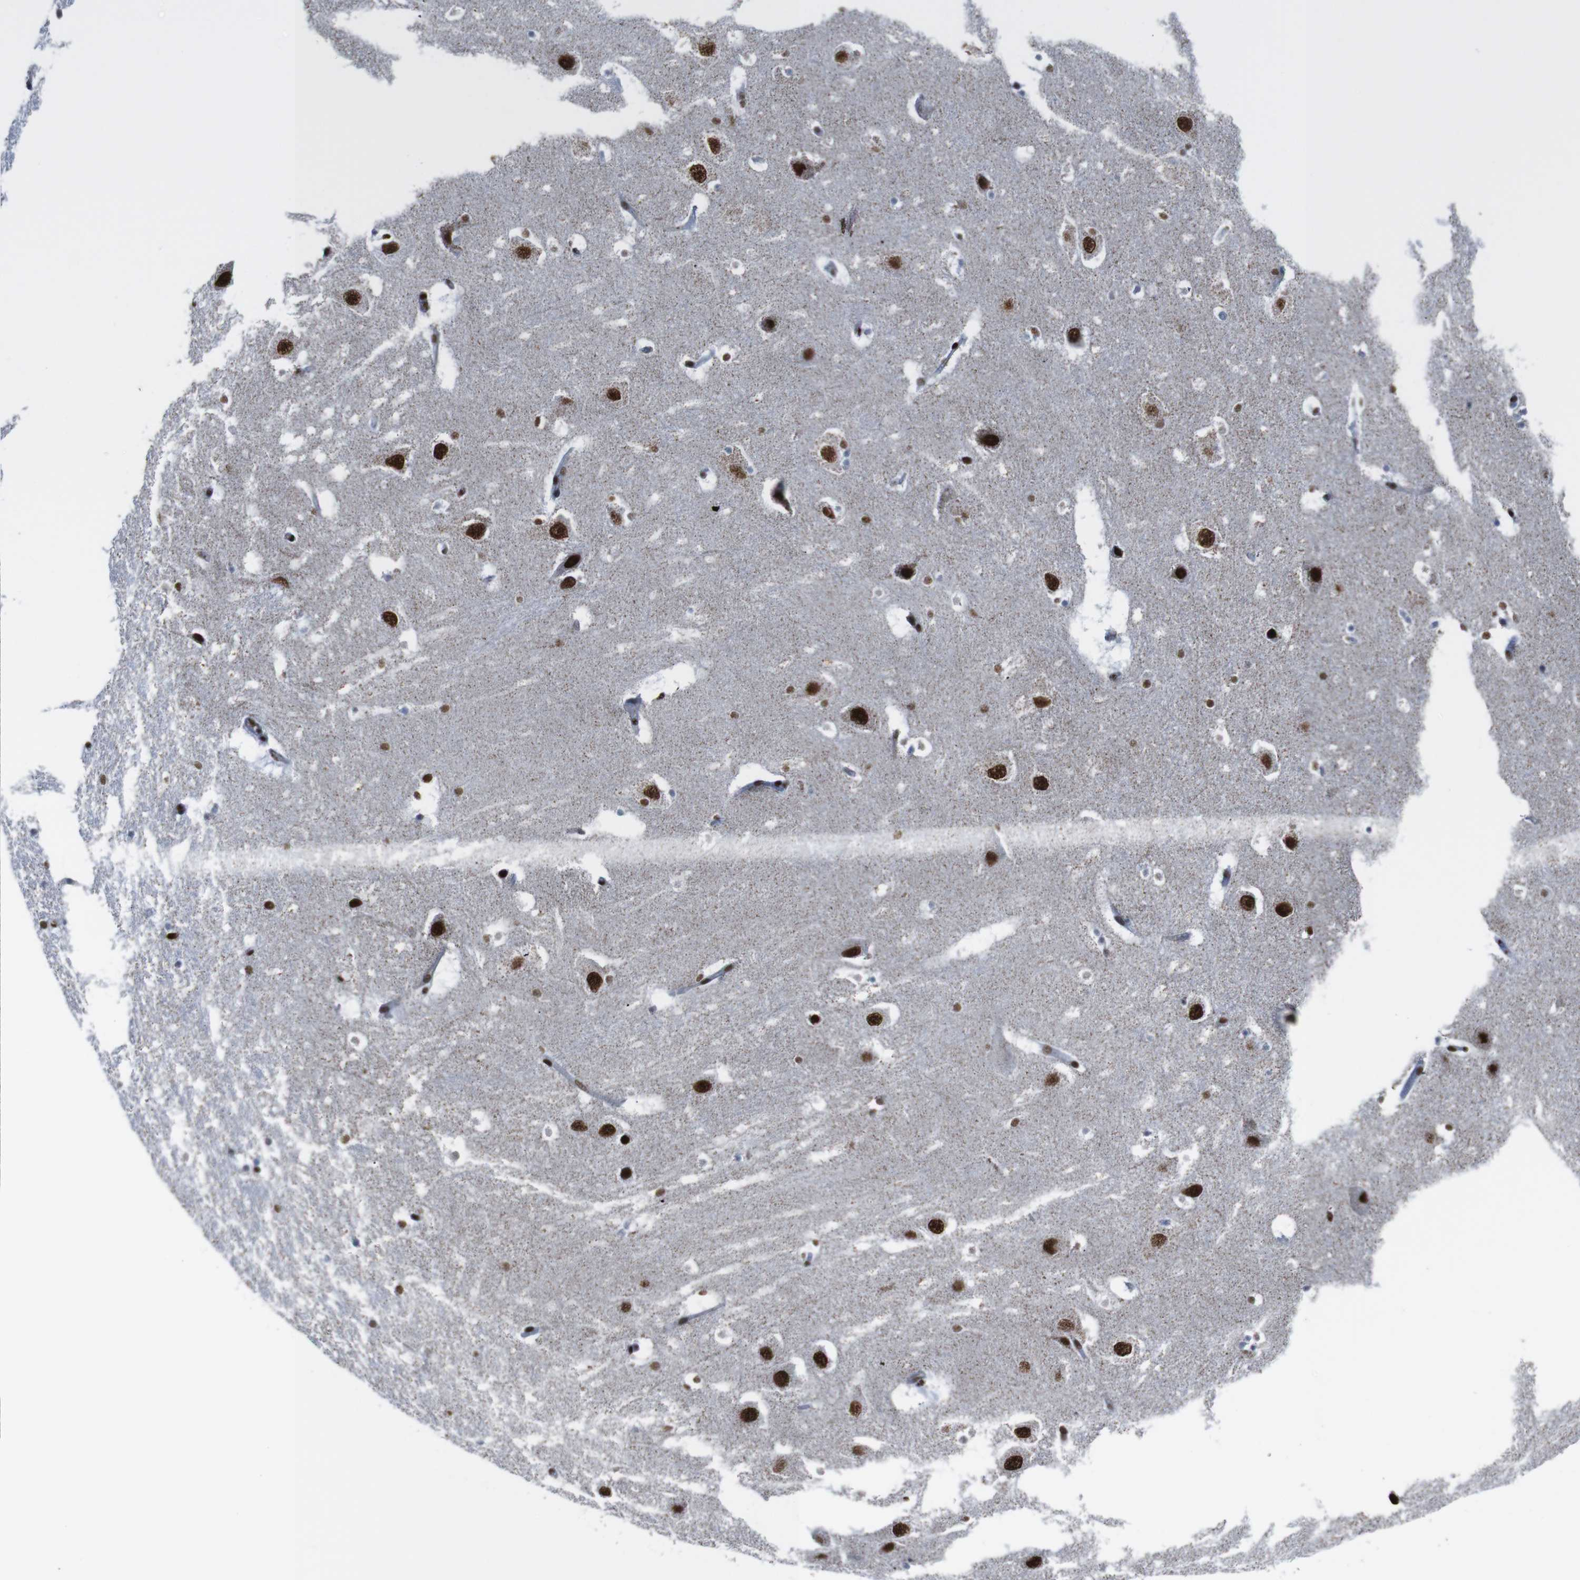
{"staining": {"intensity": "strong", "quantity": ">75%", "location": "nuclear"}, "tissue": "hippocampus", "cell_type": "Glial cells", "image_type": "normal", "snomed": [{"axis": "morphology", "description": "Normal tissue, NOS"}, {"axis": "topography", "description": "Hippocampus"}], "caption": "Protein staining displays strong nuclear positivity in approximately >75% of glial cells in unremarkable hippocampus.", "gene": "ROMO1", "patient": {"sex": "male", "age": 45}}